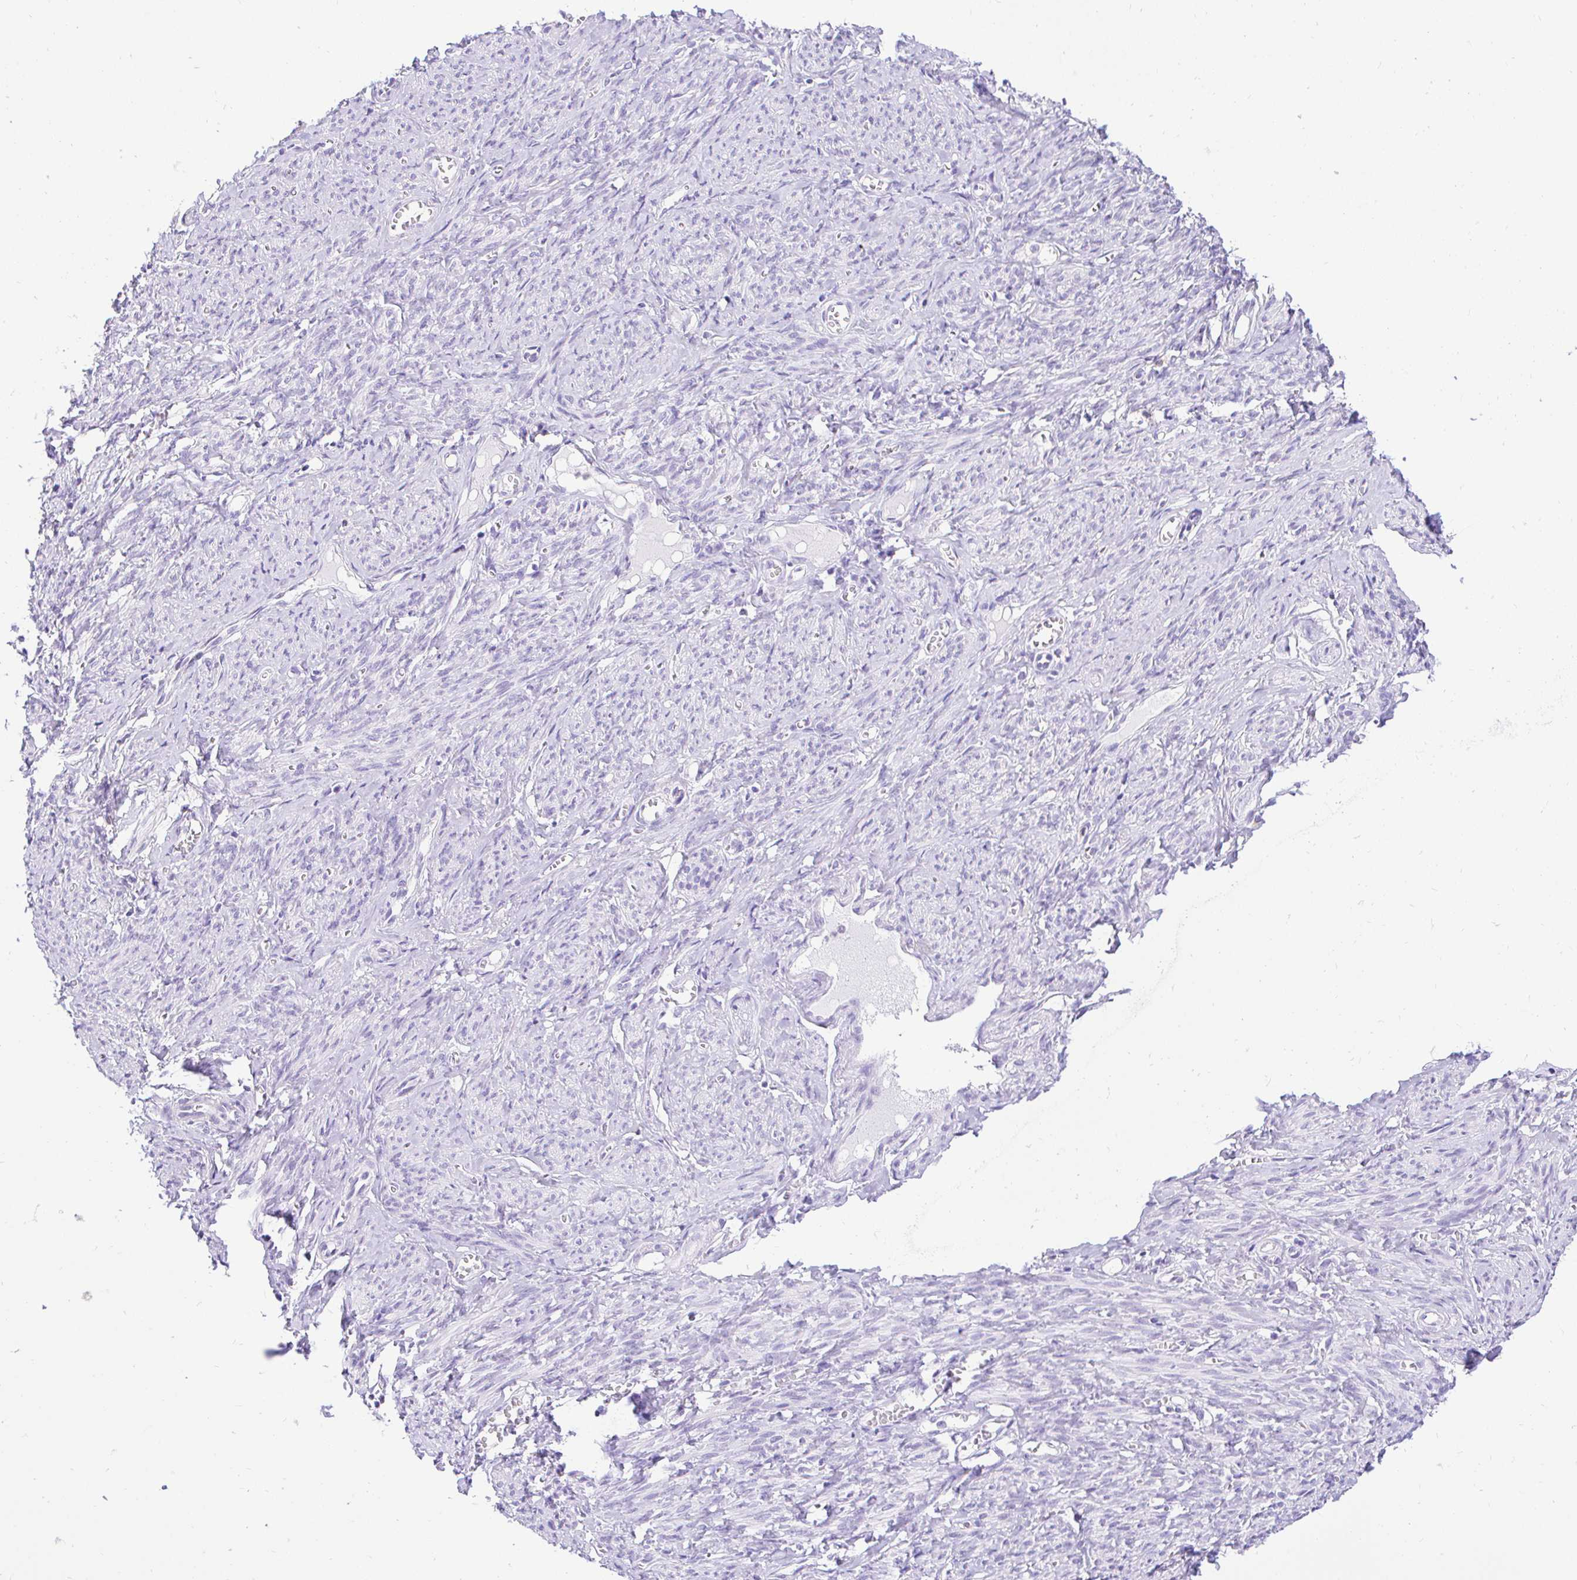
{"staining": {"intensity": "negative", "quantity": "none", "location": "none"}, "tissue": "smooth muscle", "cell_type": "Smooth muscle cells", "image_type": "normal", "snomed": [{"axis": "morphology", "description": "Normal tissue, NOS"}, {"axis": "topography", "description": "Smooth muscle"}], "caption": "Human smooth muscle stained for a protein using immunohistochemistry exhibits no positivity in smooth muscle cells.", "gene": "FATE1", "patient": {"sex": "female", "age": 65}}